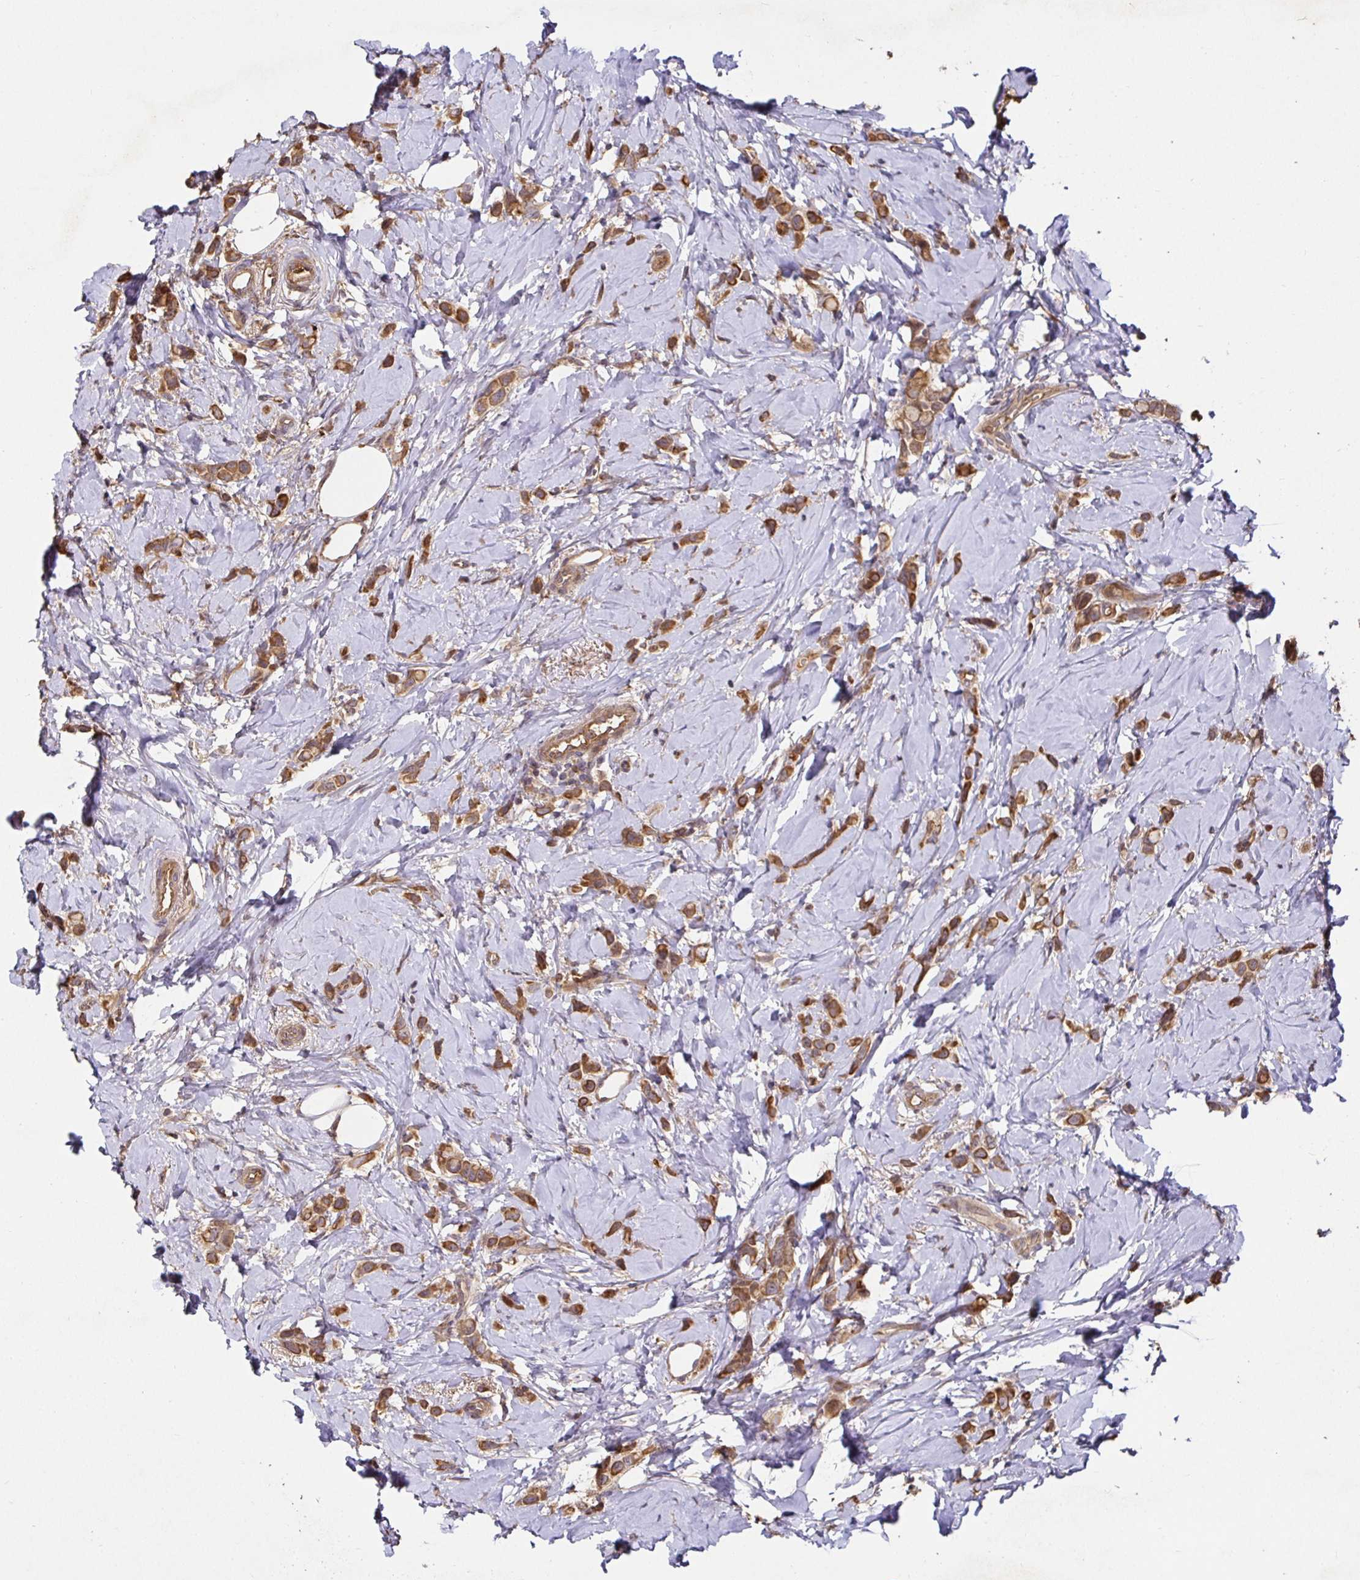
{"staining": {"intensity": "moderate", "quantity": ">75%", "location": "cytoplasmic/membranous"}, "tissue": "breast cancer", "cell_type": "Tumor cells", "image_type": "cancer", "snomed": [{"axis": "morphology", "description": "Lobular carcinoma"}, {"axis": "topography", "description": "Breast"}], "caption": "Immunohistochemistry histopathology image of breast cancer stained for a protein (brown), which exhibits medium levels of moderate cytoplasmic/membranous staining in about >75% of tumor cells.", "gene": "SMYD3", "patient": {"sex": "female", "age": 66}}